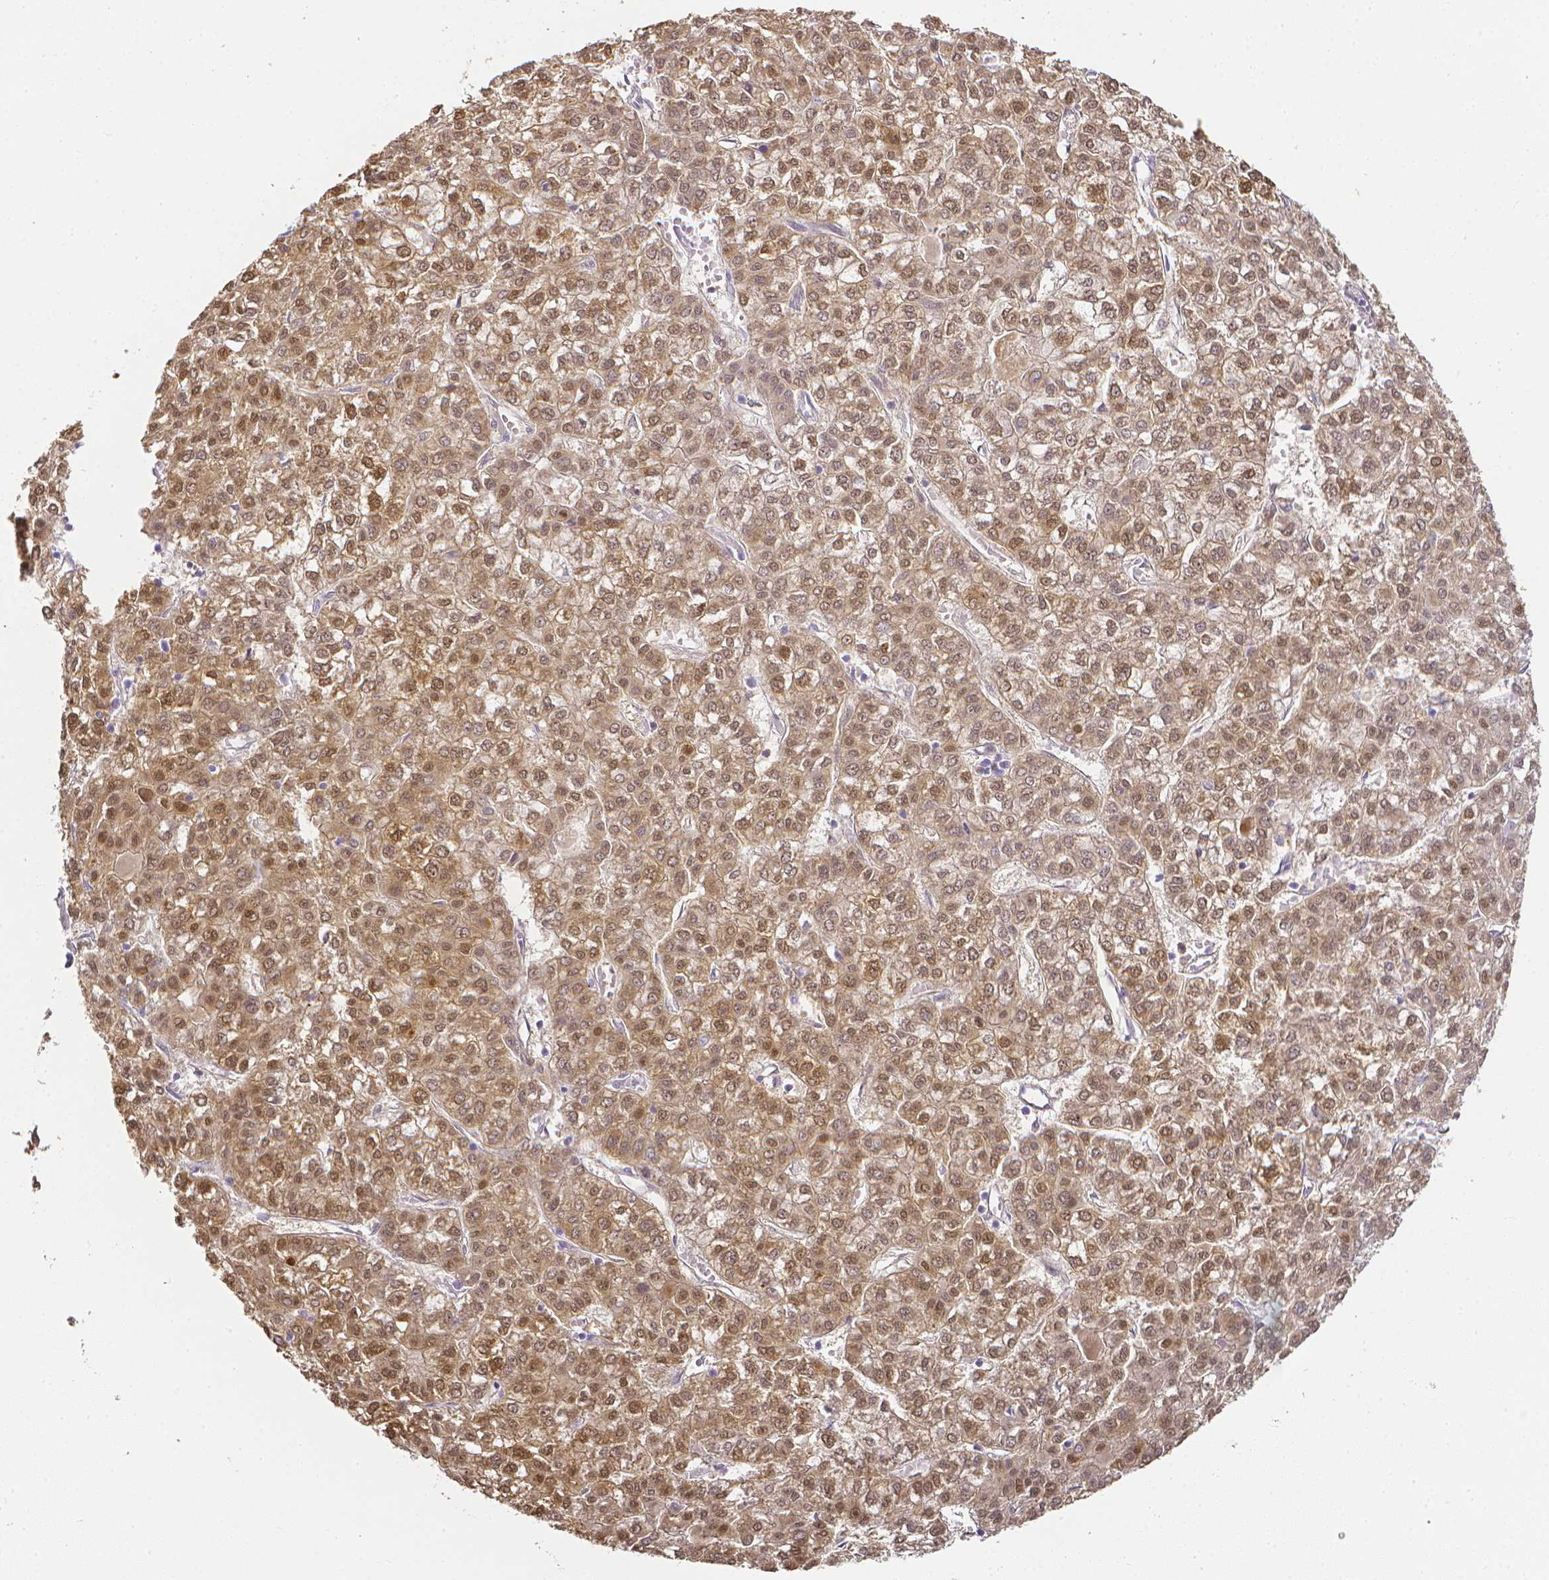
{"staining": {"intensity": "moderate", "quantity": ">75%", "location": "cytoplasmic/membranous,nuclear"}, "tissue": "liver cancer", "cell_type": "Tumor cells", "image_type": "cancer", "snomed": [{"axis": "morphology", "description": "Carcinoma, Hepatocellular, NOS"}, {"axis": "topography", "description": "Liver"}], "caption": "A high-resolution micrograph shows IHC staining of hepatocellular carcinoma (liver), which exhibits moderate cytoplasmic/membranous and nuclear positivity in about >75% of tumor cells.", "gene": "LGALS4", "patient": {"sex": "female", "age": 43}}